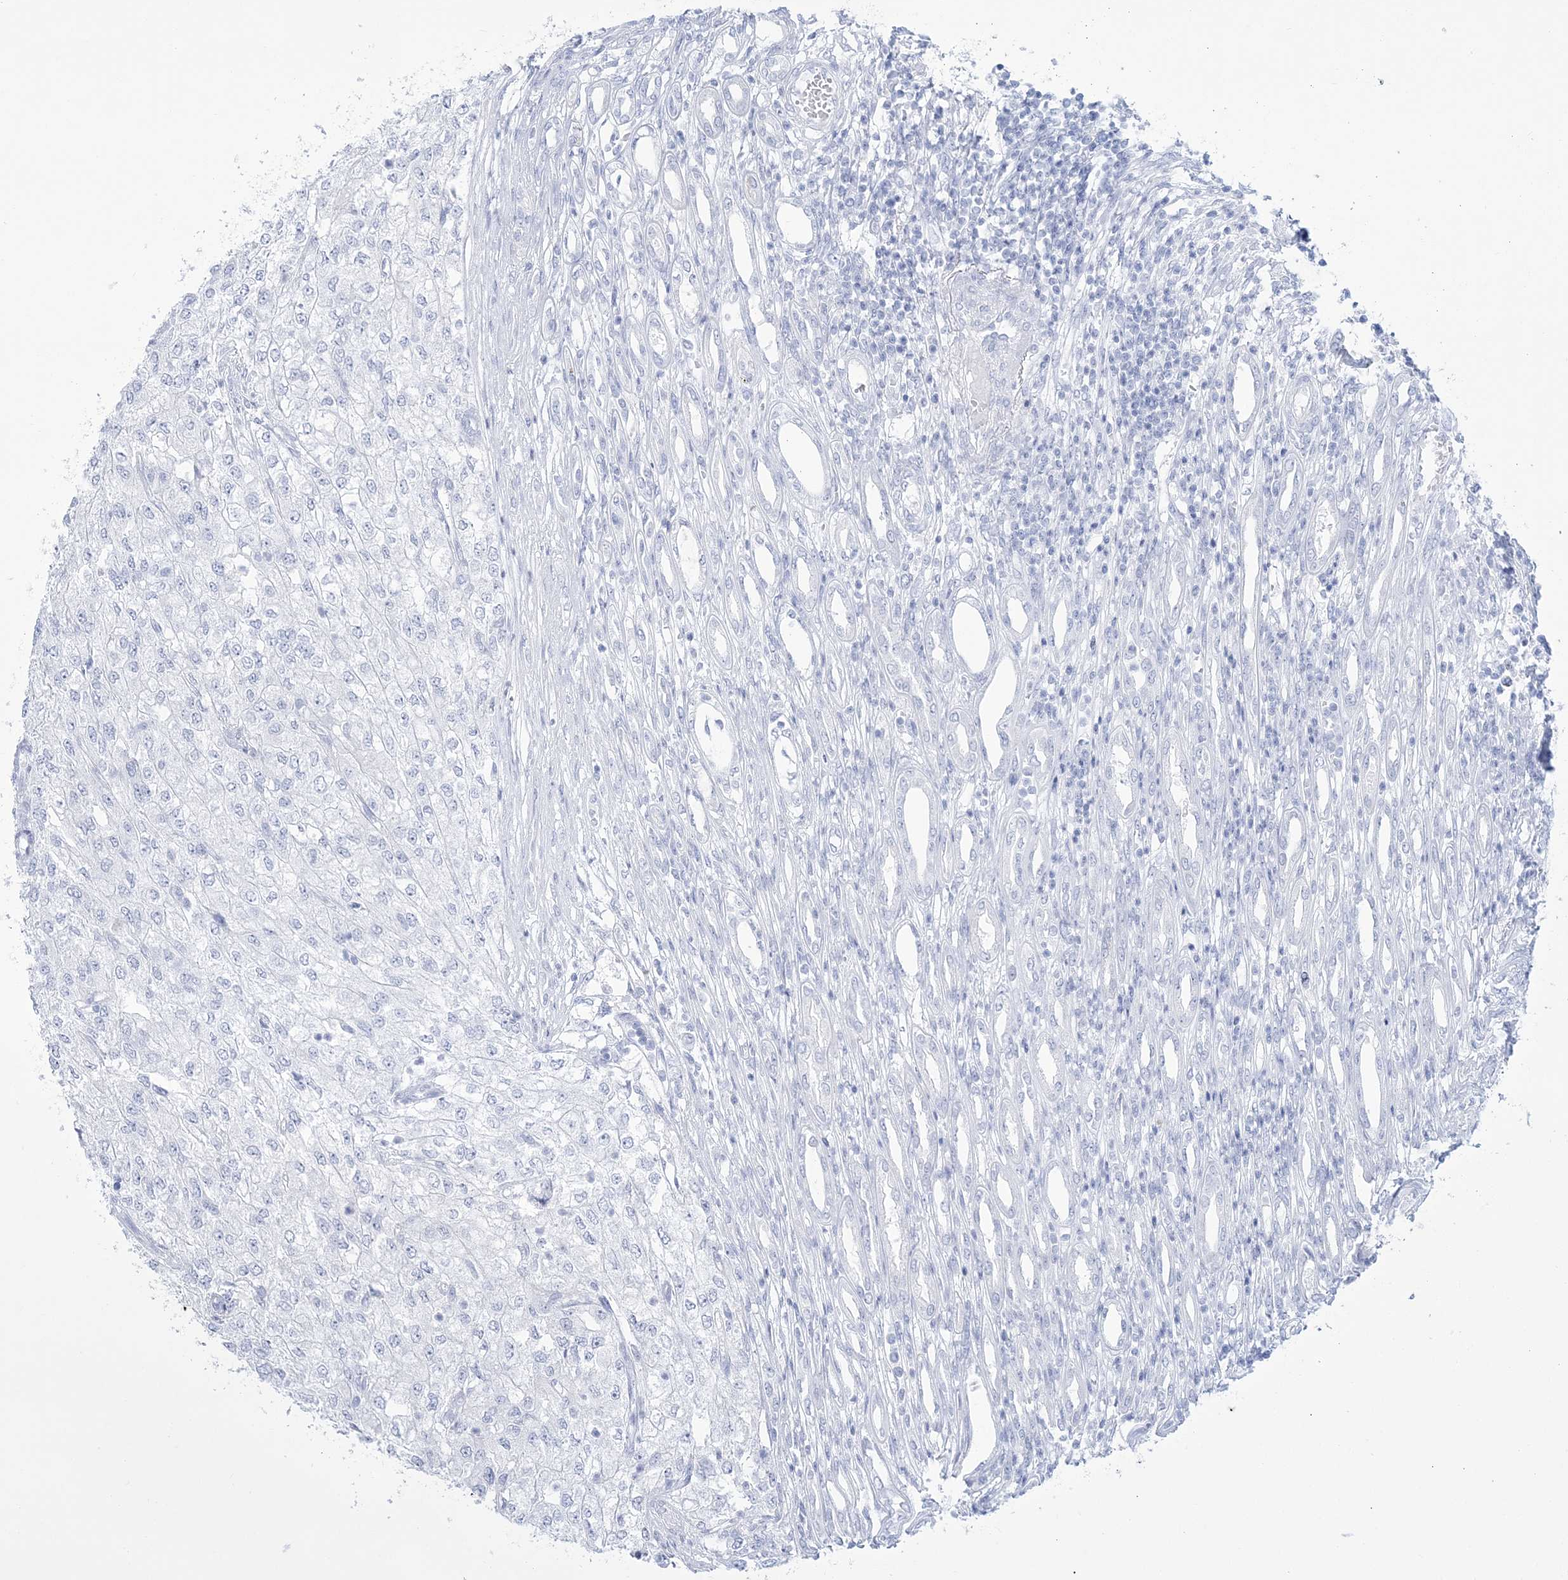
{"staining": {"intensity": "negative", "quantity": "none", "location": "none"}, "tissue": "renal cancer", "cell_type": "Tumor cells", "image_type": "cancer", "snomed": [{"axis": "morphology", "description": "Adenocarcinoma, NOS"}, {"axis": "topography", "description": "Kidney"}], "caption": "Tumor cells are negative for protein expression in human renal cancer (adenocarcinoma).", "gene": "RBP2", "patient": {"sex": "female", "age": 54}}